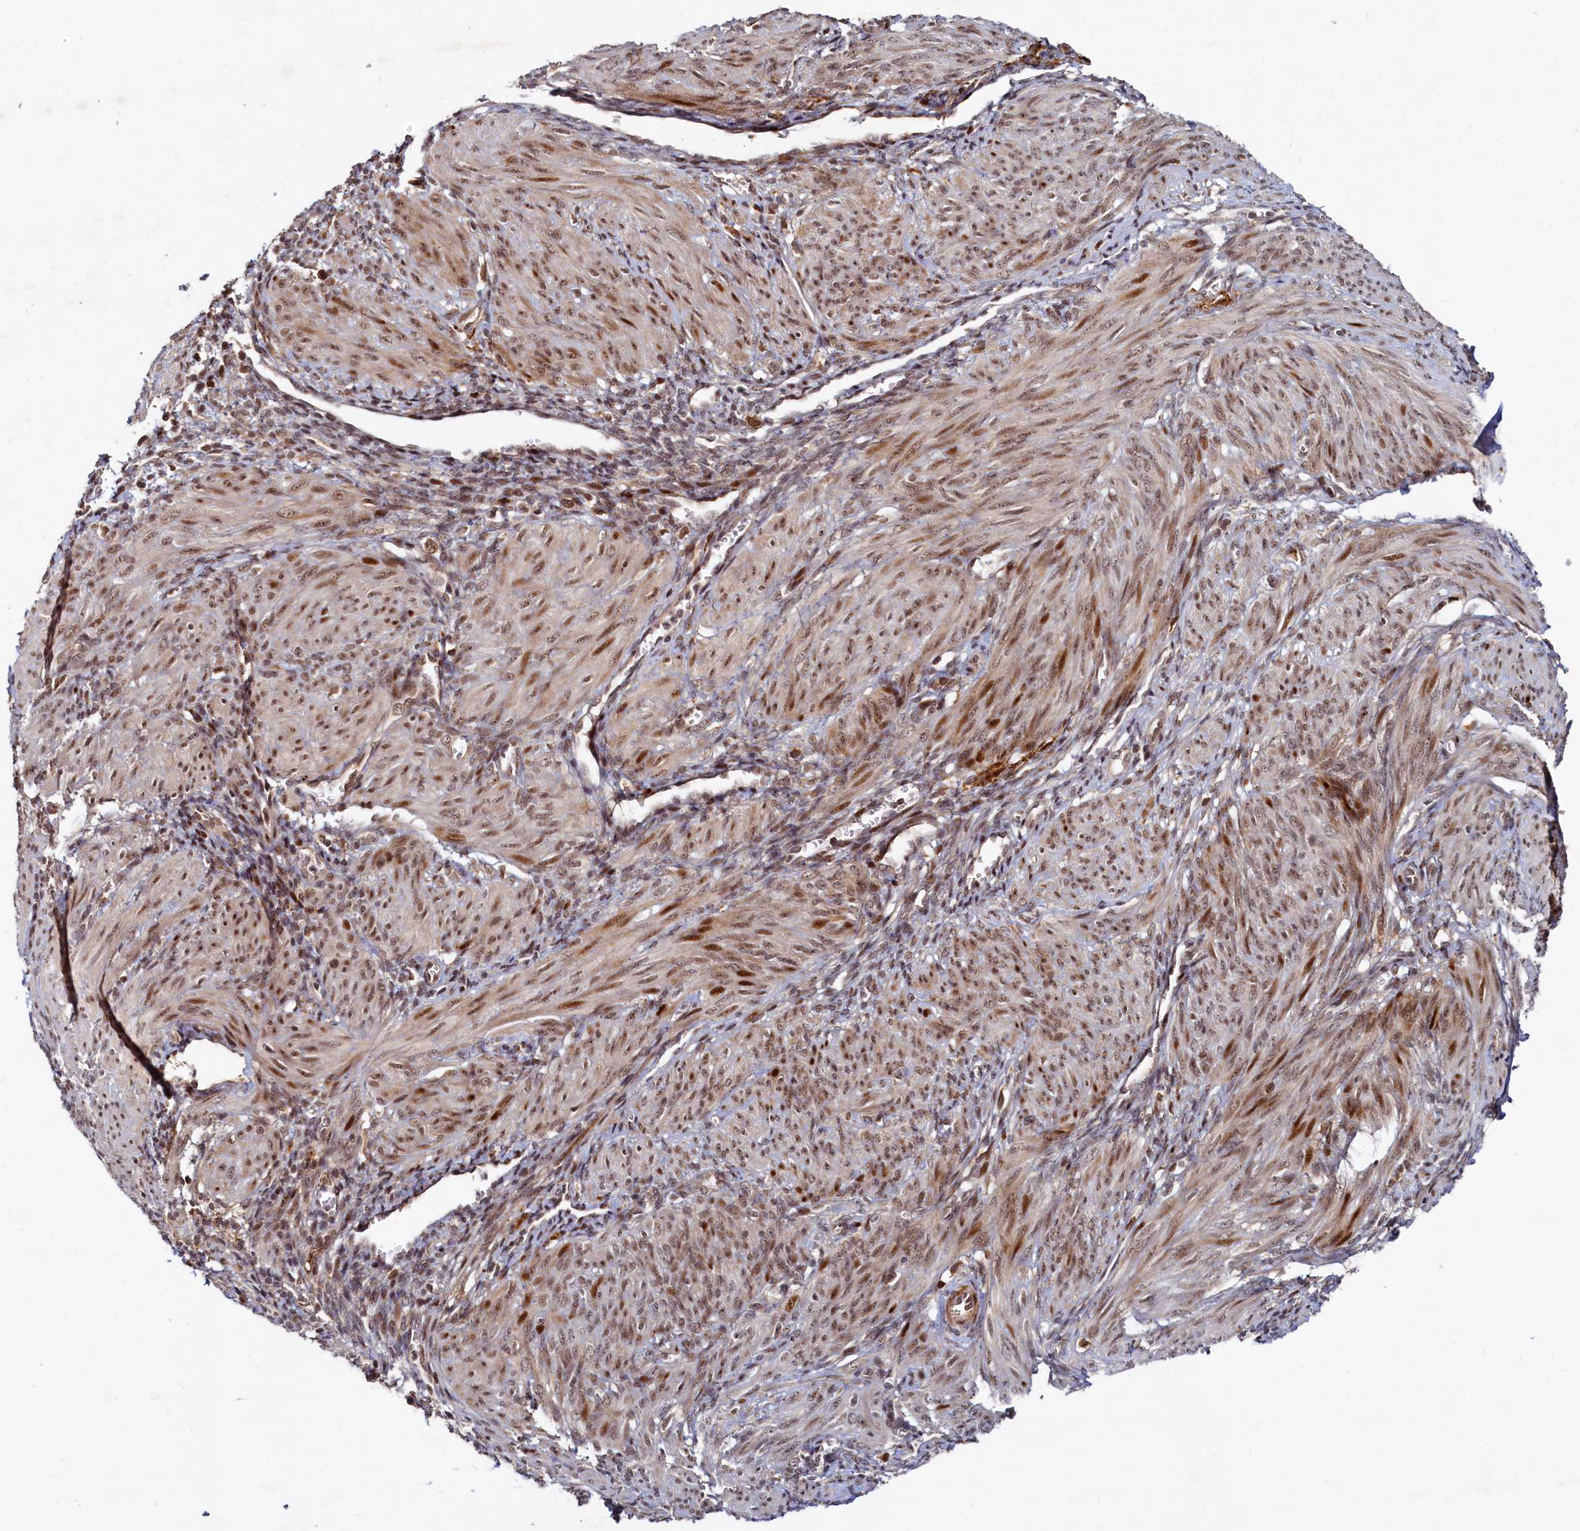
{"staining": {"intensity": "moderate", "quantity": ">75%", "location": "cytoplasmic/membranous,nuclear"}, "tissue": "smooth muscle", "cell_type": "Smooth muscle cells", "image_type": "normal", "snomed": [{"axis": "morphology", "description": "Normal tissue, NOS"}, {"axis": "topography", "description": "Smooth muscle"}], "caption": "High-power microscopy captured an immunohistochemistry photomicrograph of normal smooth muscle, revealing moderate cytoplasmic/membranous,nuclear positivity in about >75% of smooth muscle cells. The protein is stained brown, and the nuclei are stained in blue (DAB (3,3'-diaminobenzidine) IHC with brightfield microscopy, high magnification).", "gene": "TRAPPC4", "patient": {"sex": "female", "age": 39}}